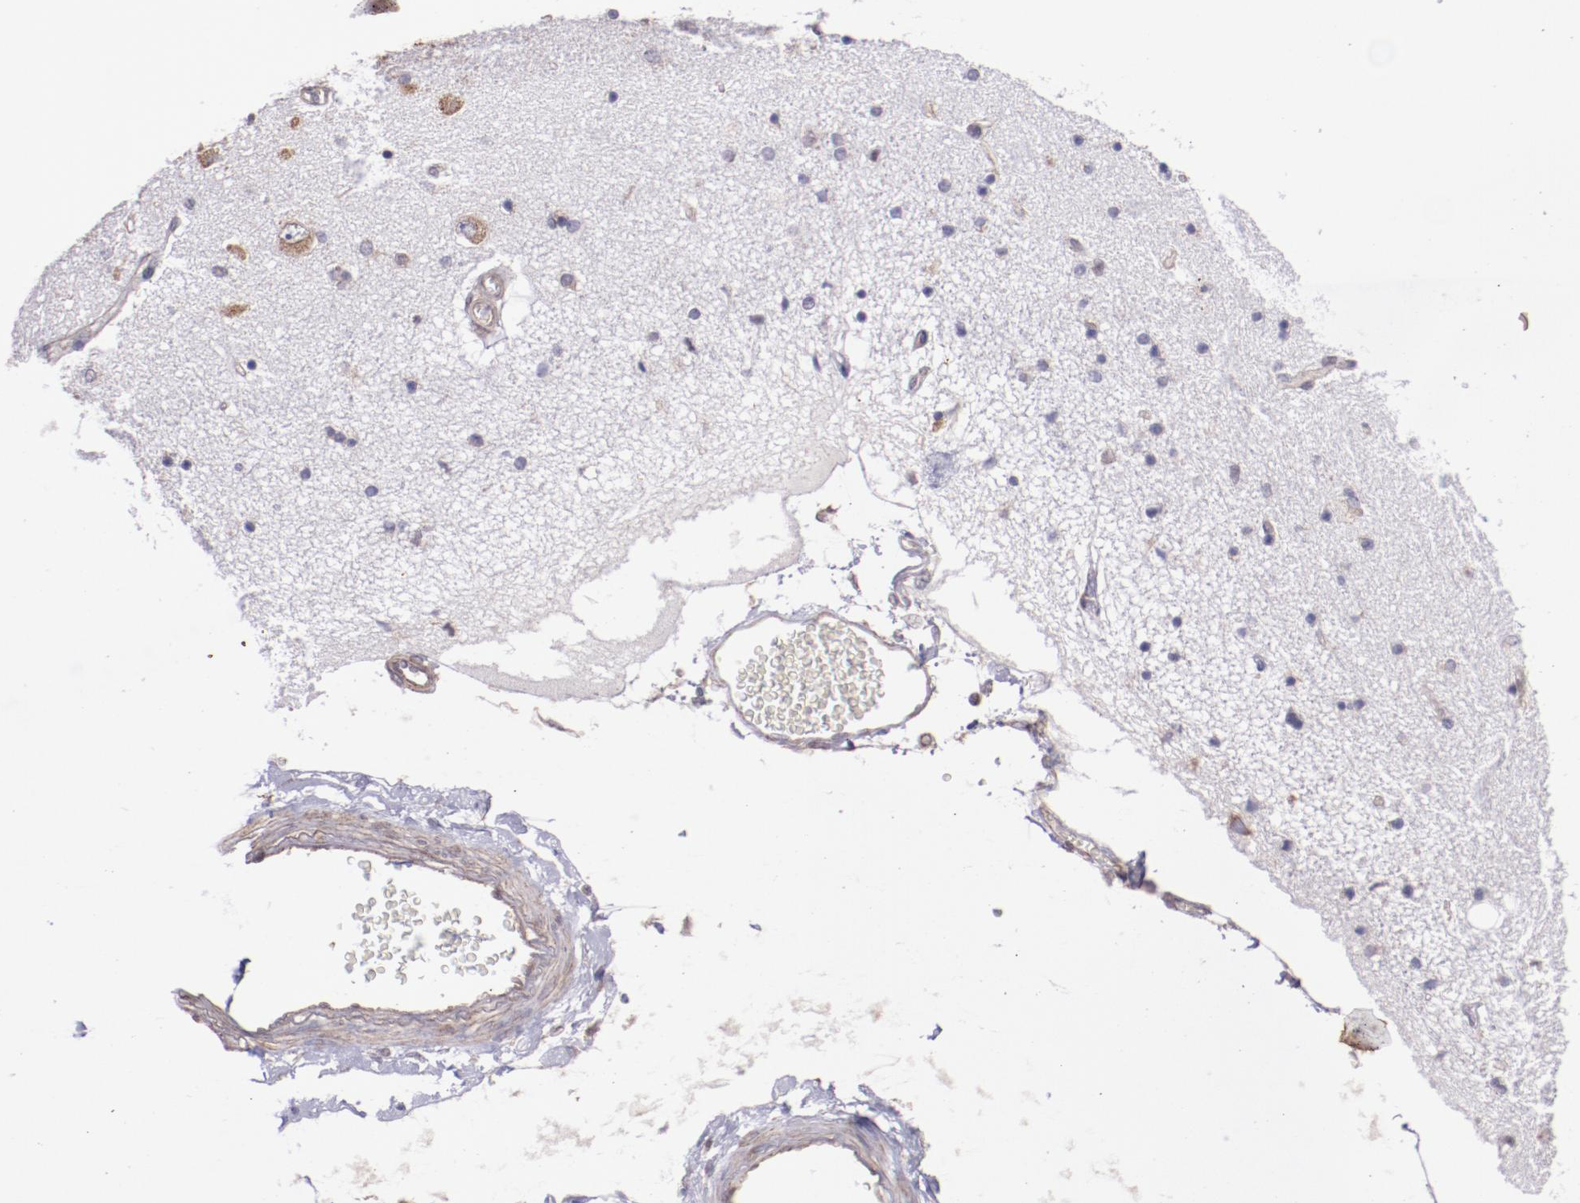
{"staining": {"intensity": "weak", "quantity": "<25%", "location": "cytoplasmic/membranous"}, "tissue": "hippocampus", "cell_type": "Glial cells", "image_type": "normal", "snomed": [{"axis": "morphology", "description": "Normal tissue, NOS"}, {"axis": "topography", "description": "Hippocampus"}], "caption": "An IHC image of normal hippocampus is shown. There is no staining in glial cells of hippocampus. (DAB (3,3'-diaminobenzidine) immunohistochemistry, high magnification).", "gene": "ELF1", "patient": {"sex": "female", "age": 54}}